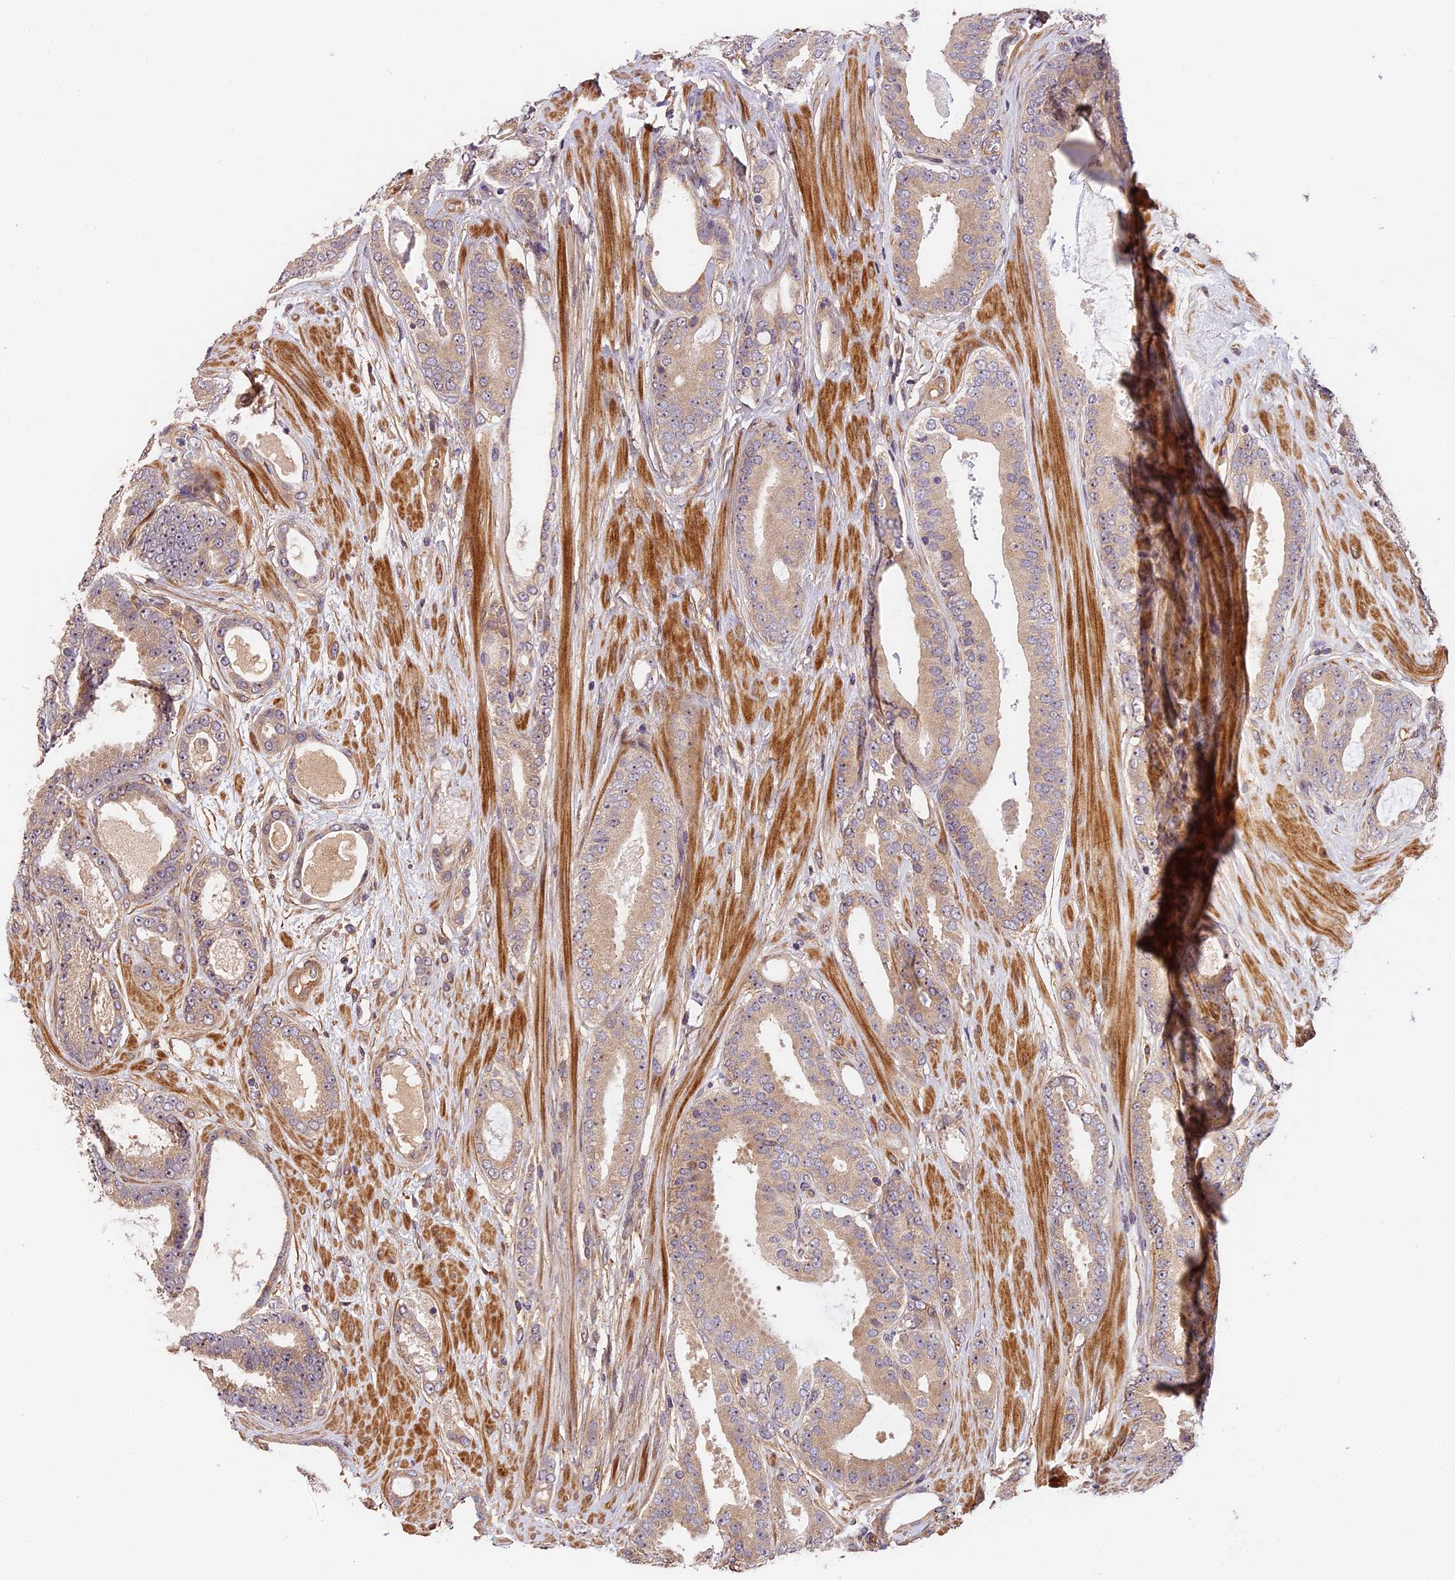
{"staining": {"intensity": "weak", "quantity": "25%-75%", "location": "cytoplasmic/membranous"}, "tissue": "prostate cancer", "cell_type": "Tumor cells", "image_type": "cancer", "snomed": [{"axis": "morphology", "description": "Adenocarcinoma, High grade"}, {"axis": "topography", "description": "Prostate"}], "caption": "Prostate high-grade adenocarcinoma stained for a protein displays weak cytoplasmic/membranous positivity in tumor cells.", "gene": "ARHGAP17", "patient": {"sex": "male", "age": 60}}